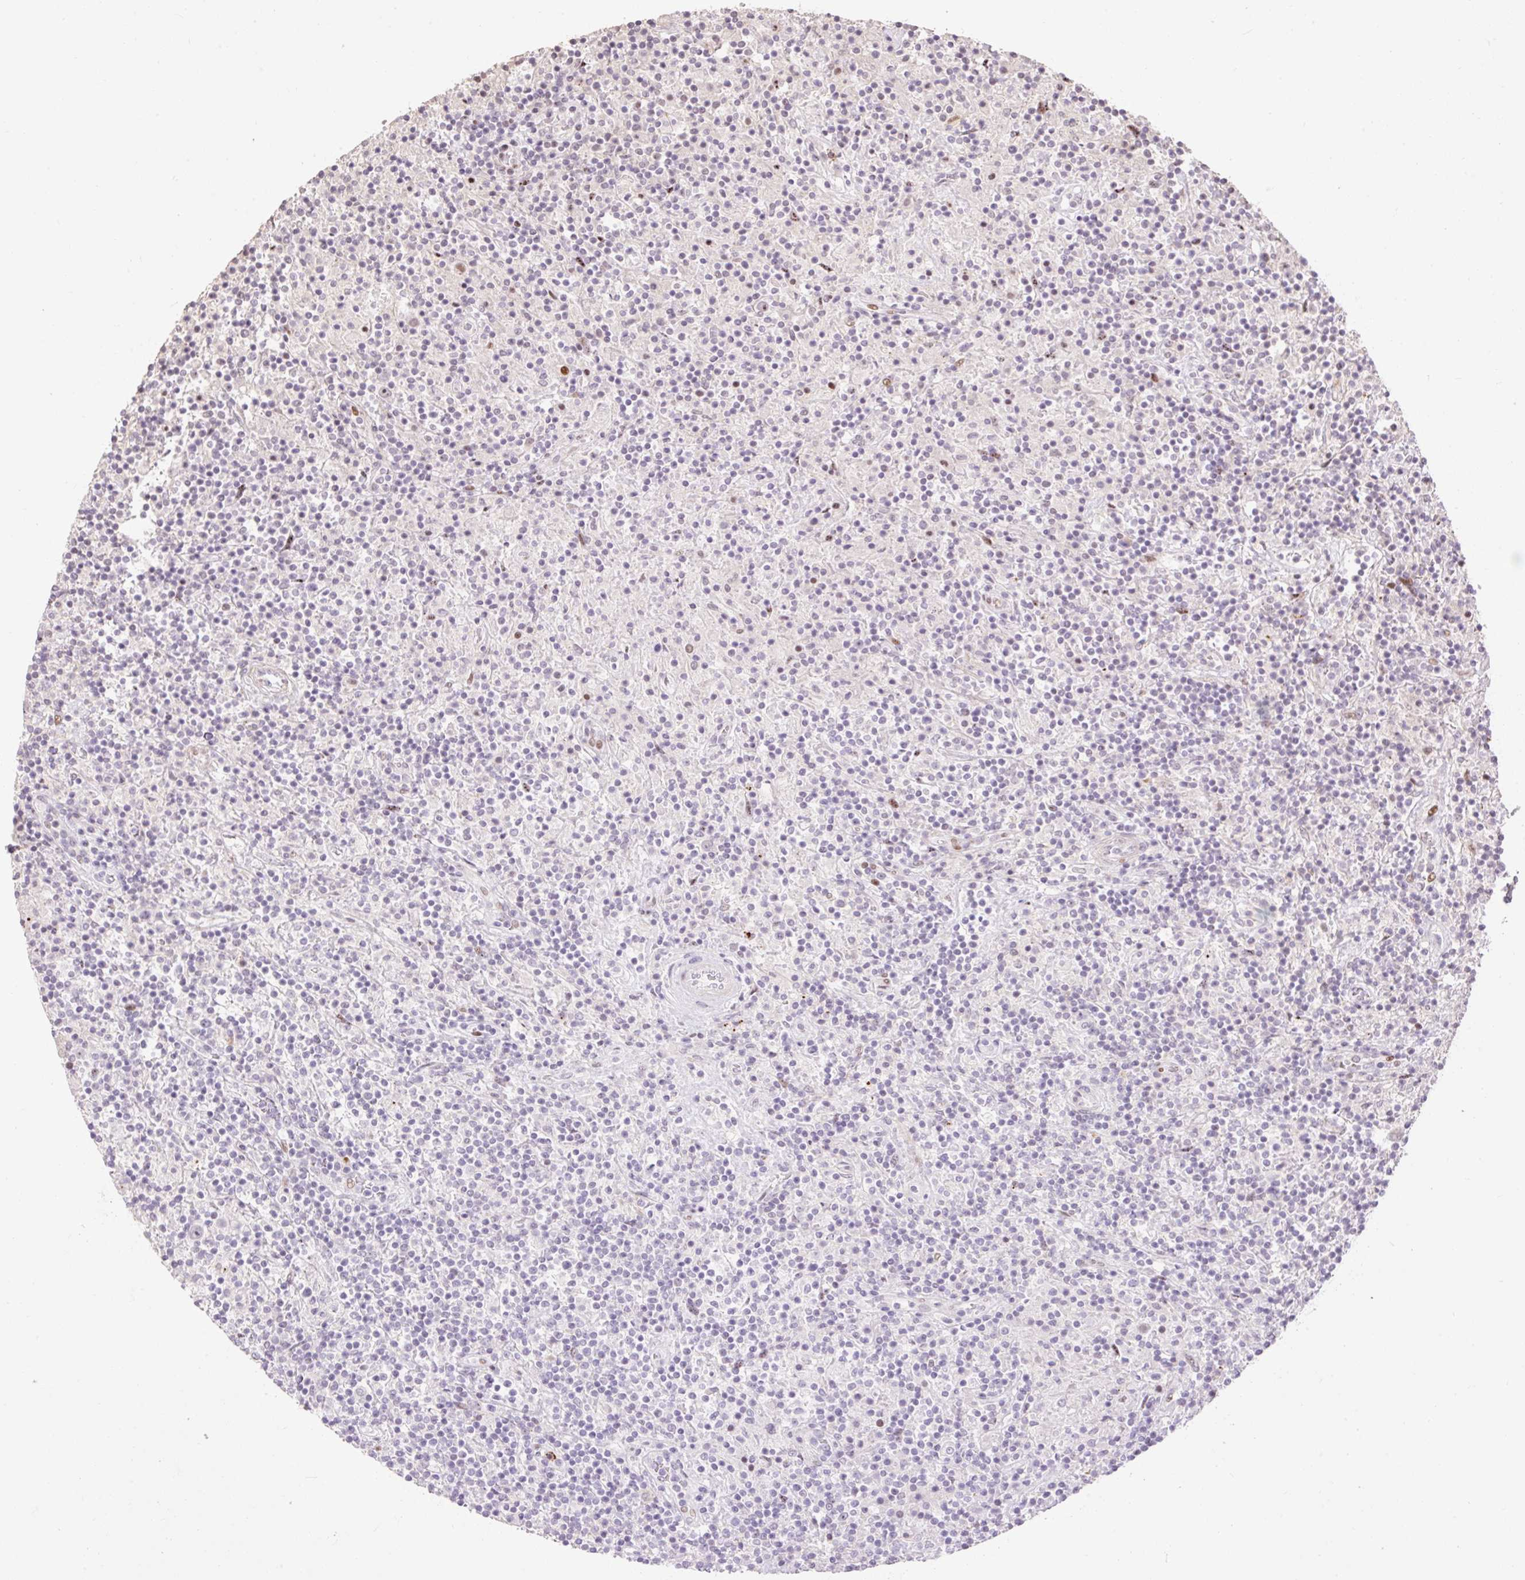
{"staining": {"intensity": "weak", "quantity": "25%-75%", "location": "nuclear"}, "tissue": "lymphoma", "cell_type": "Tumor cells", "image_type": "cancer", "snomed": [{"axis": "morphology", "description": "Hodgkin's disease, NOS"}, {"axis": "topography", "description": "Lymph node"}], "caption": "Approximately 25%-75% of tumor cells in human lymphoma demonstrate weak nuclear protein expression as visualized by brown immunohistochemical staining.", "gene": "RIPPLY3", "patient": {"sex": "male", "age": 70}}